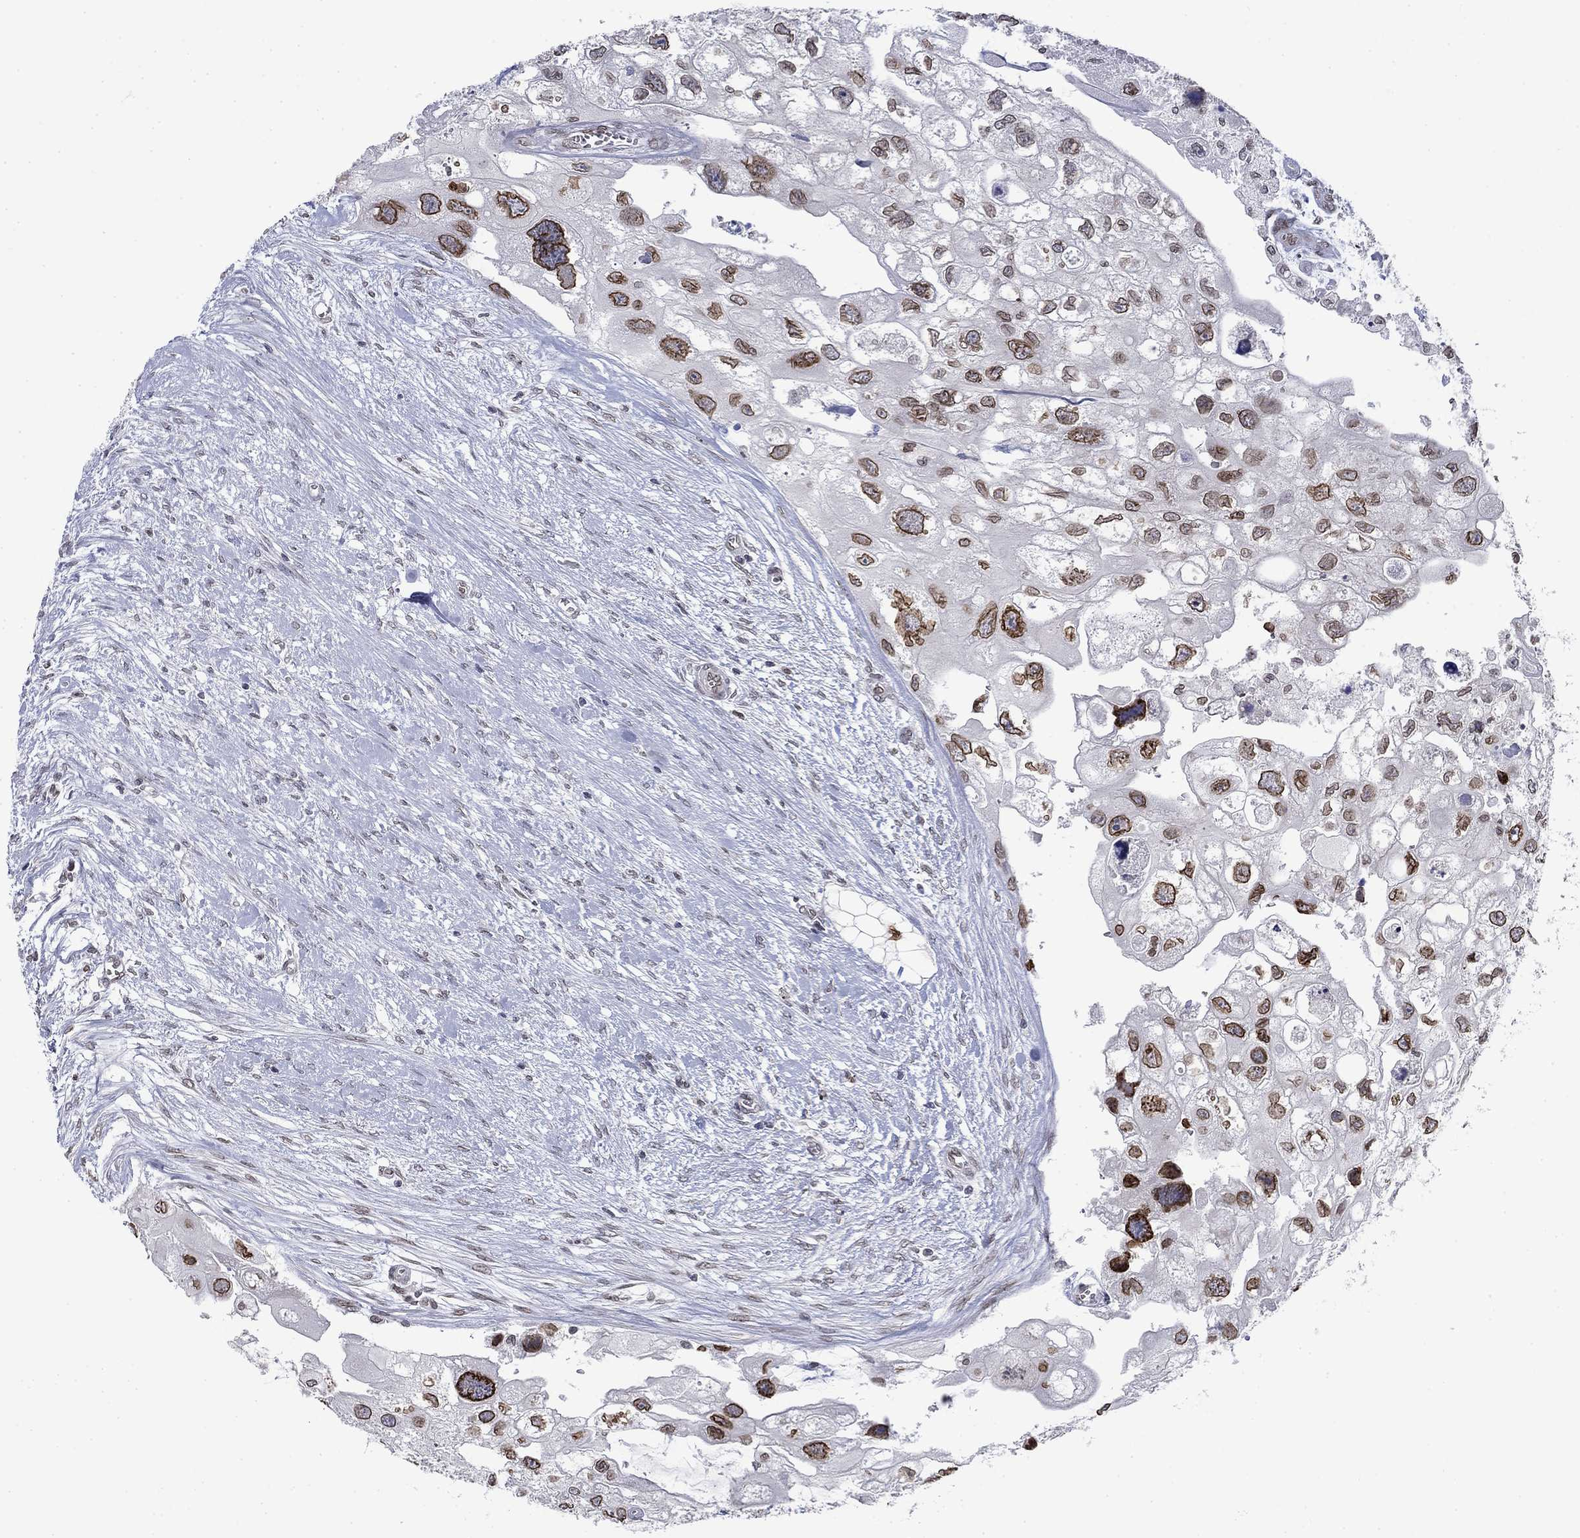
{"staining": {"intensity": "strong", "quantity": ">75%", "location": "cytoplasmic/membranous,nuclear"}, "tissue": "urothelial cancer", "cell_type": "Tumor cells", "image_type": "cancer", "snomed": [{"axis": "morphology", "description": "Urothelial carcinoma, High grade"}, {"axis": "topography", "description": "Urinary bladder"}], "caption": "Human urothelial cancer stained with a brown dye exhibits strong cytoplasmic/membranous and nuclear positive staining in about >75% of tumor cells.", "gene": "TOR1AIP1", "patient": {"sex": "male", "age": 59}}